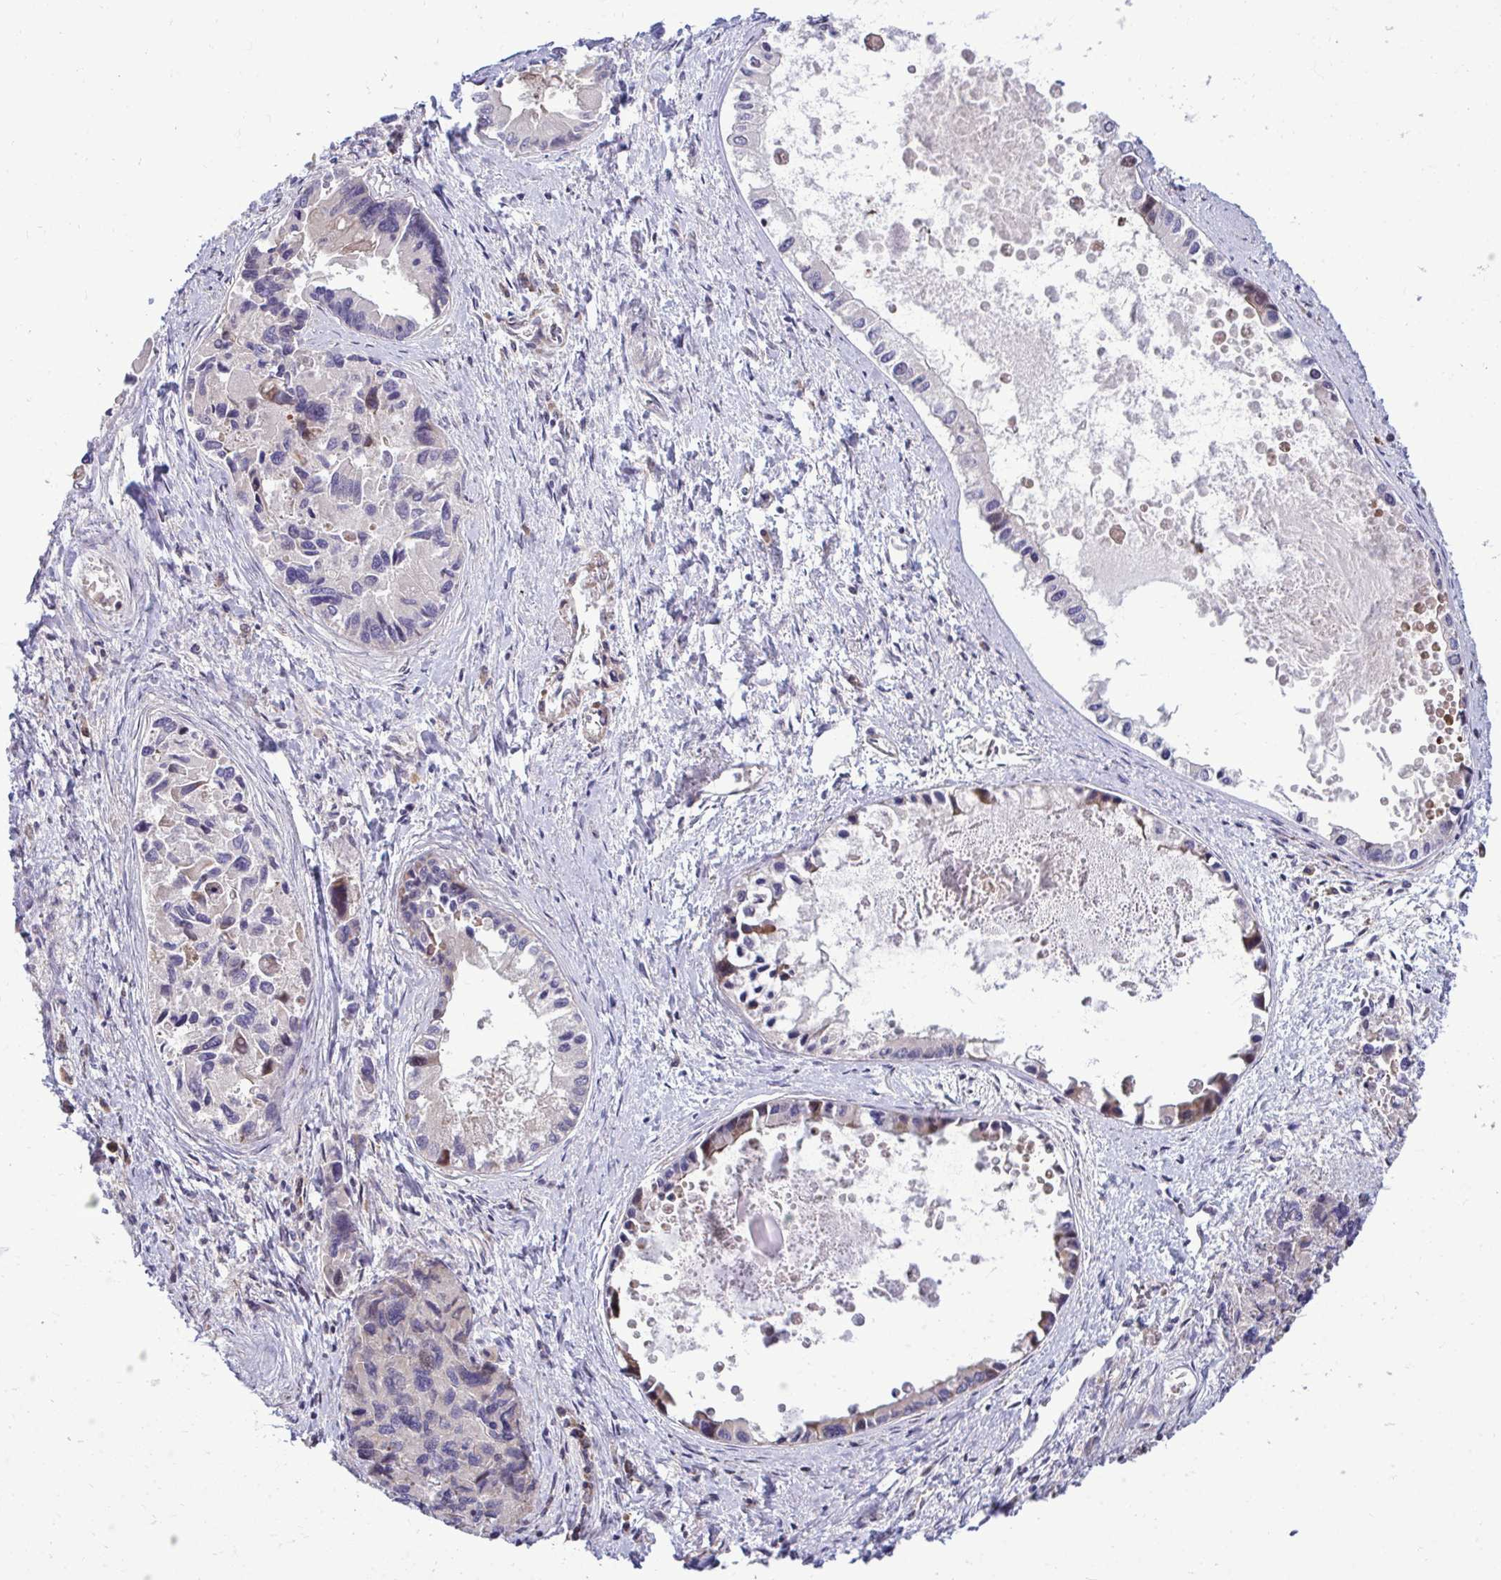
{"staining": {"intensity": "weak", "quantity": "<25%", "location": "cytoplasmic/membranous"}, "tissue": "liver cancer", "cell_type": "Tumor cells", "image_type": "cancer", "snomed": [{"axis": "morphology", "description": "Cholangiocarcinoma"}, {"axis": "topography", "description": "Liver"}], "caption": "The immunohistochemistry image has no significant positivity in tumor cells of liver cancer tissue.", "gene": "ZSCAN9", "patient": {"sex": "male", "age": 66}}